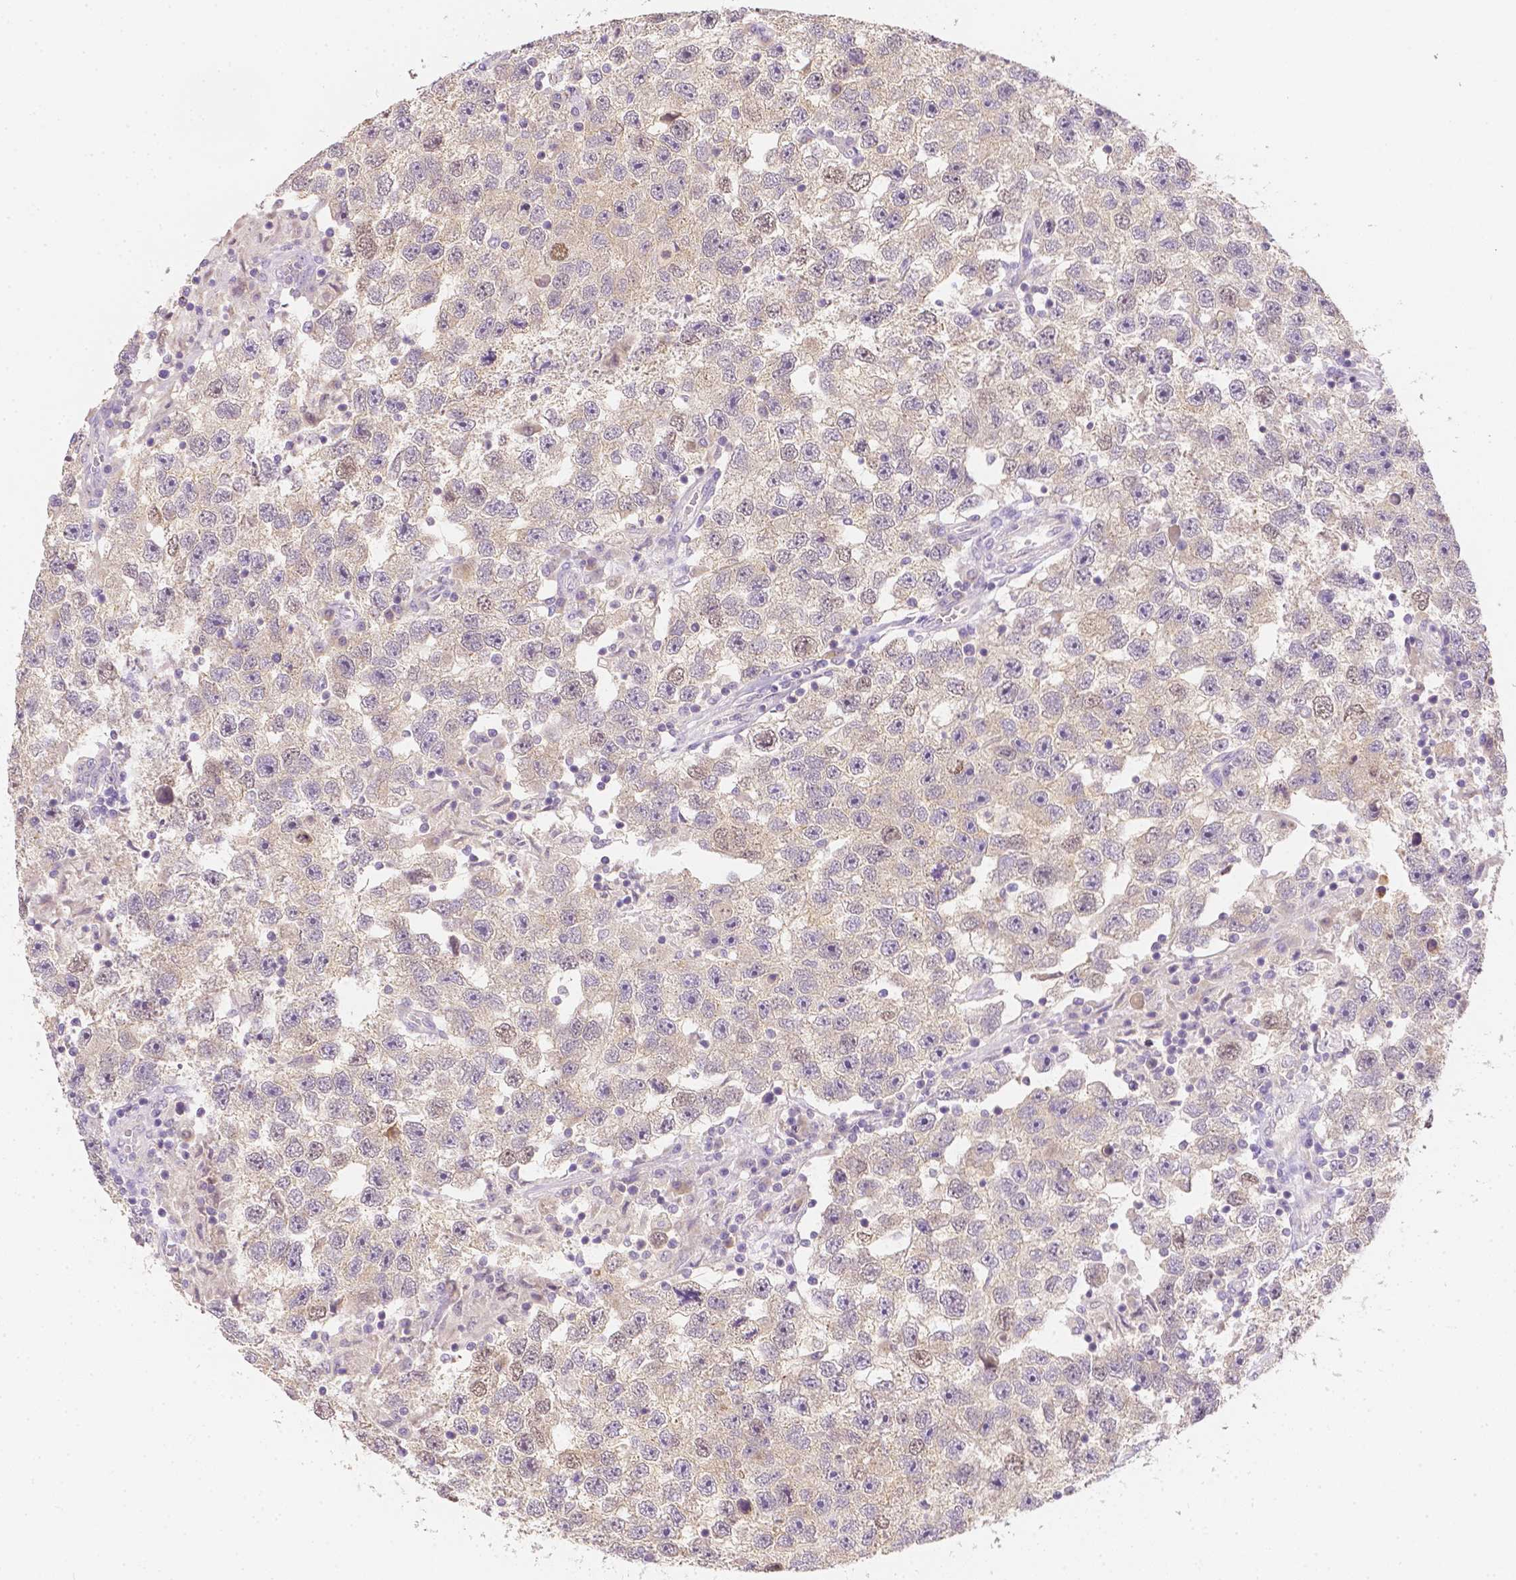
{"staining": {"intensity": "moderate", "quantity": "<25%", "location": "nuclear"}, "tissue": "testis cancer", "cell_type": "Tumor cells", "image_type": "cancer", "snomed": [{"axis": "morphology", "description": "Seminoma, NOS"}, {"axis": "topography", "description": "Testis"}], "caption": "An IHC micrograph of neoplastic tissue is shown. Protein staining in brown labels moderate nuclear positivity in seminoma (testis) within tumor cells.", "gene": "C10orf67", "patient": {"sex": "male", "age": 26}}